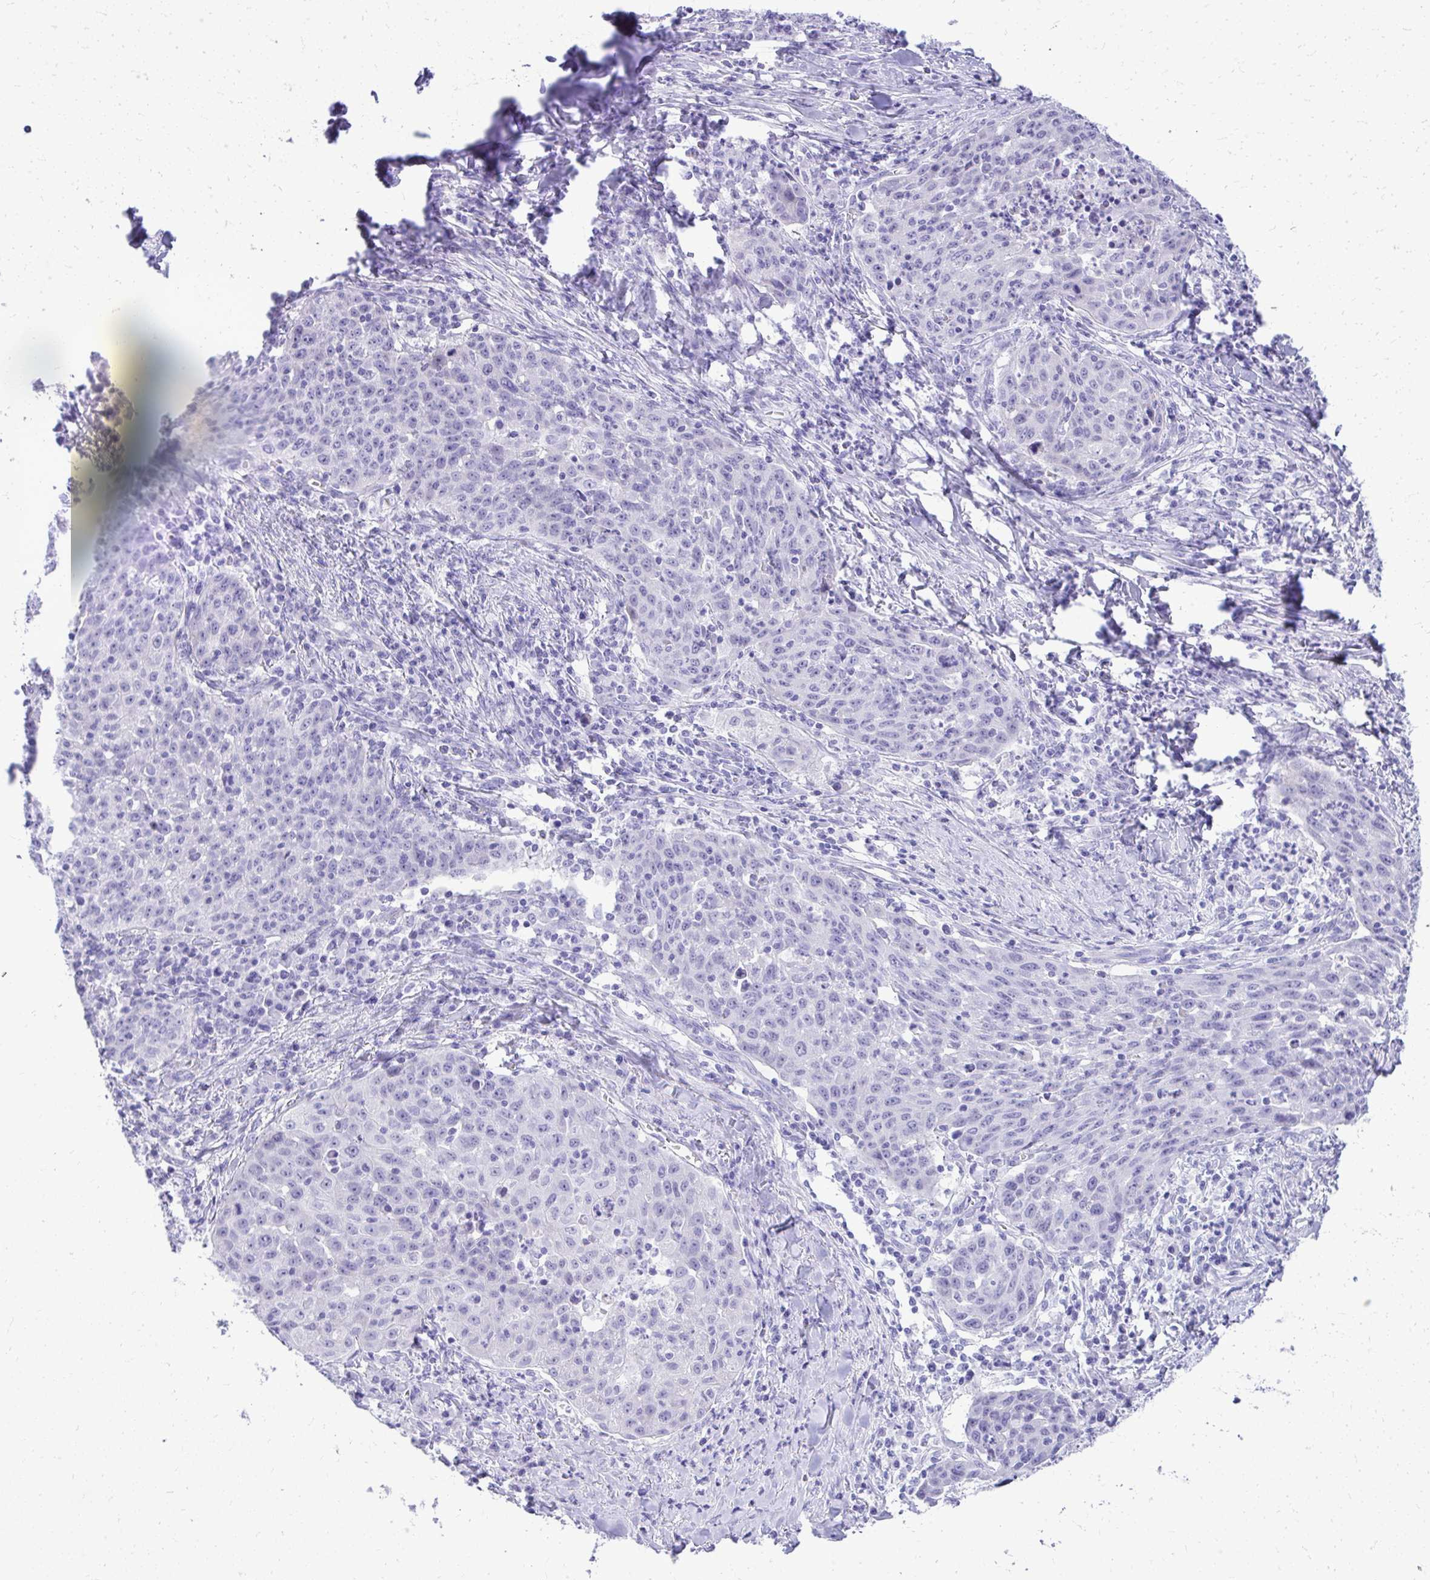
{"staining": {"intensity": "negative", "quantity": "none", "location": "none"}, "tissue": "lung cancer", "cell_type": "Tumor cells", "image_type": "cancer", "snomed": [{"axis": "morphology", "description": "Squamous cell carcinoma, NOS"}, {"axis": "morphology", "description": "Squamous cell carcinoma, metastatic, NOS"}, {"axis": "topography", "description": "Bronchus"}, {"axis": "topography", "description": "Lung"}], "caption": "Protein analysis of lung cancer (squamous cell carcinoma) demonstrates no significant expression in tumor cells.", "gene": "RALYL", "patient": {"sex": "male", "age": 62}}